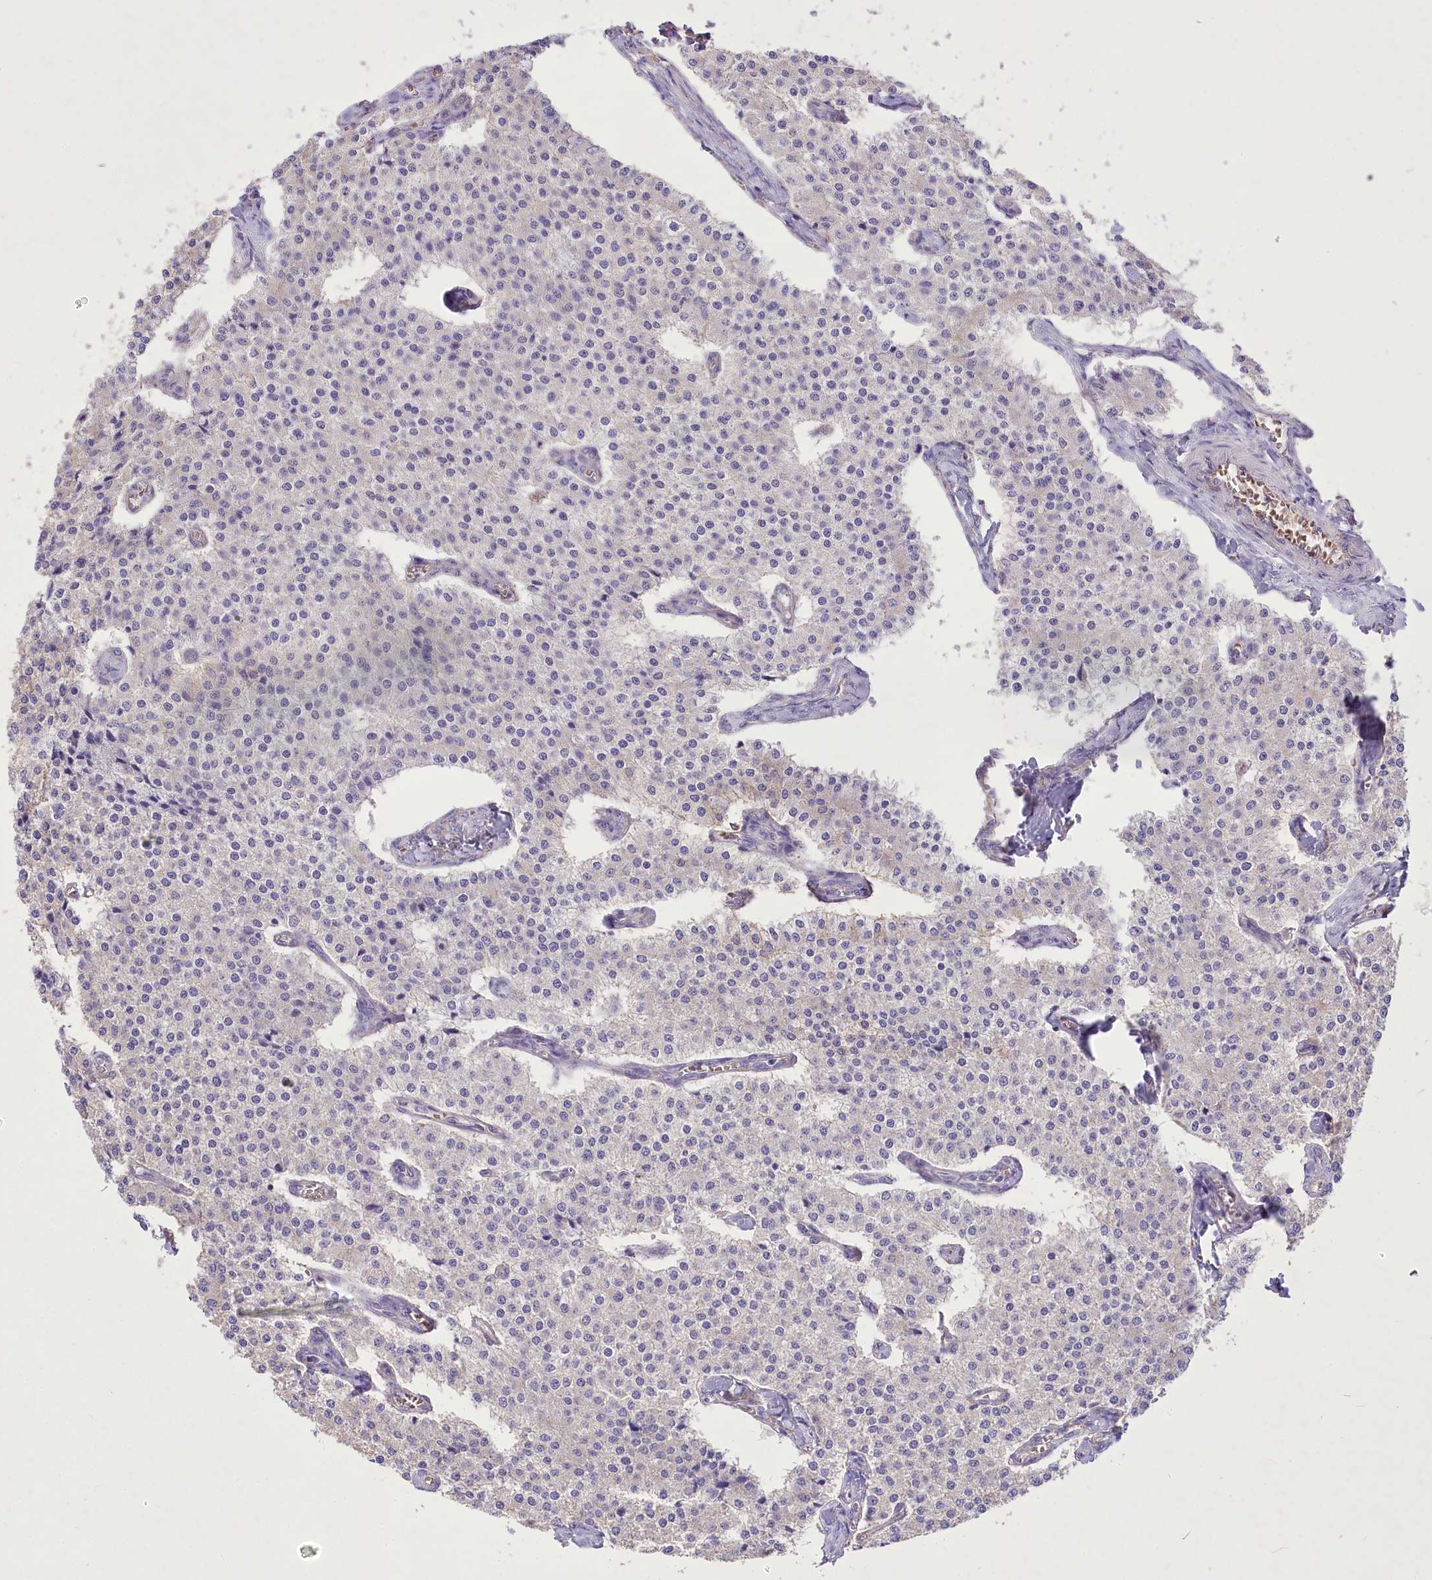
{"staining": {"intensity": "negative", "quantity": "none", "location": "none"}, "tissue": "carcinoid", "cell_type": "Tumor cells", "image_type": "cancer", "snomed": [{"axis": "morphology", "description": "Carcinoid, malignant, NOS"}, {"axis": "topography", "description": "Colon"}], "caption": "Immunohistochemistry (IHC) of carcinoid displays no positivity in tumor cells. (Stains: DAB (3,3'-diaminobenzidine) IHC with hematoxylin counter stain, Microscopy: brightfield microscopy at high magnification).", "gene": "PRSS53", "patient": {"sex": "female", "age": 52}}